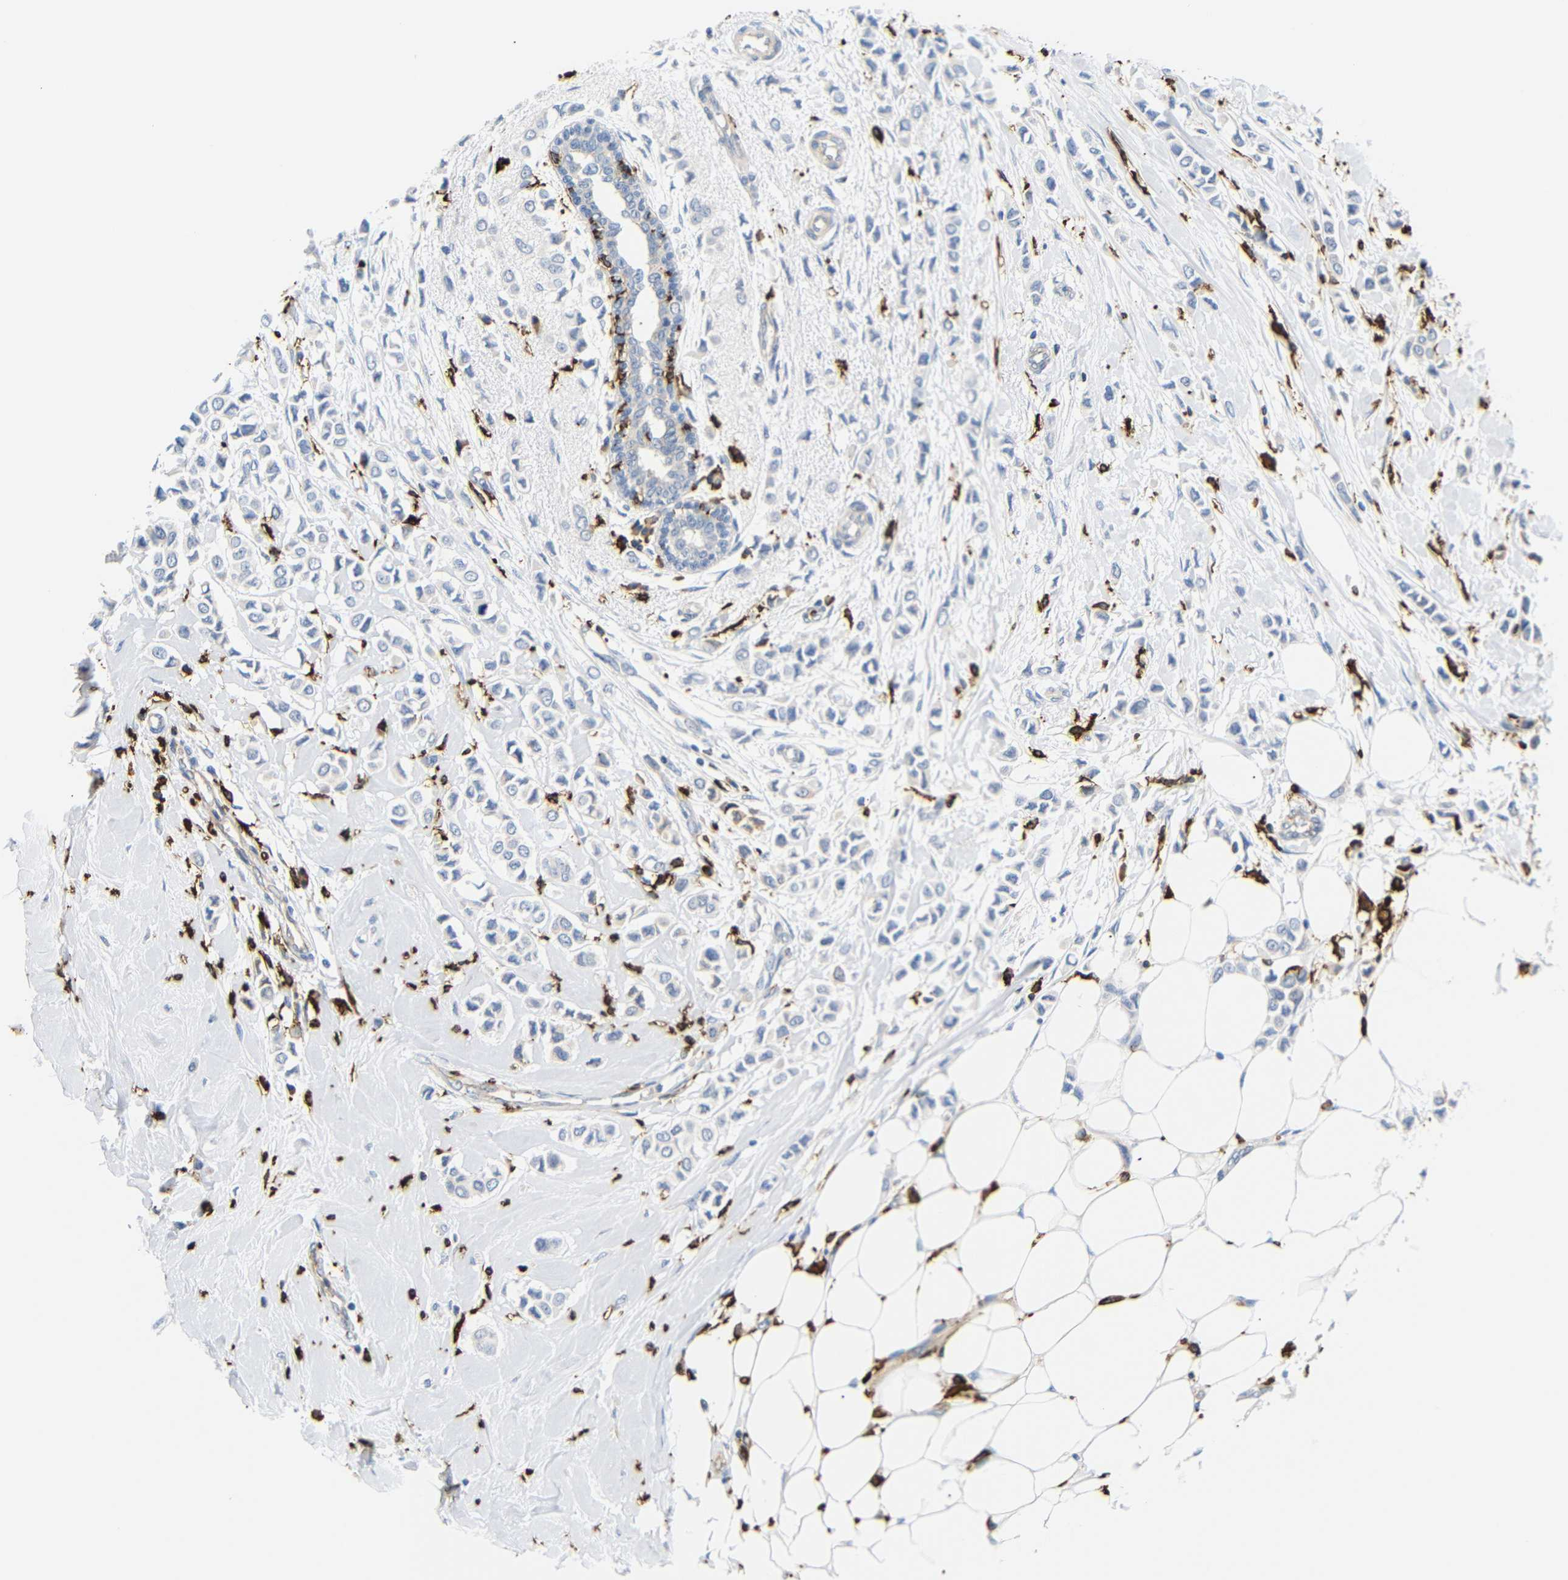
{"staining": {"intensity": "negative", "quantity": "none", "location": "none"}, "tissue": "breast cancer", "cell_type": "Tumor cells", "image_type": "cancer", "snomed": [{"axis": "morphology", "description": "Lobular carcinoma"}, {"axis": "topography", "description": "Breast"}], "caption": "A high-resolution histopathology image shows immunohistochemistry (IHC) staining of lobular carcinoma (breast), which displays no significant staining in tumor cells. The staining was performed using DAB (3,3'-diaminobenzidine) to visualize the protein expression in brown, while the nuclei were stained in blue with hematoxylin (Magnification: 20x).", "gene": "HLA-DQB1", "patient": {"sex": "female", "age": 51}}